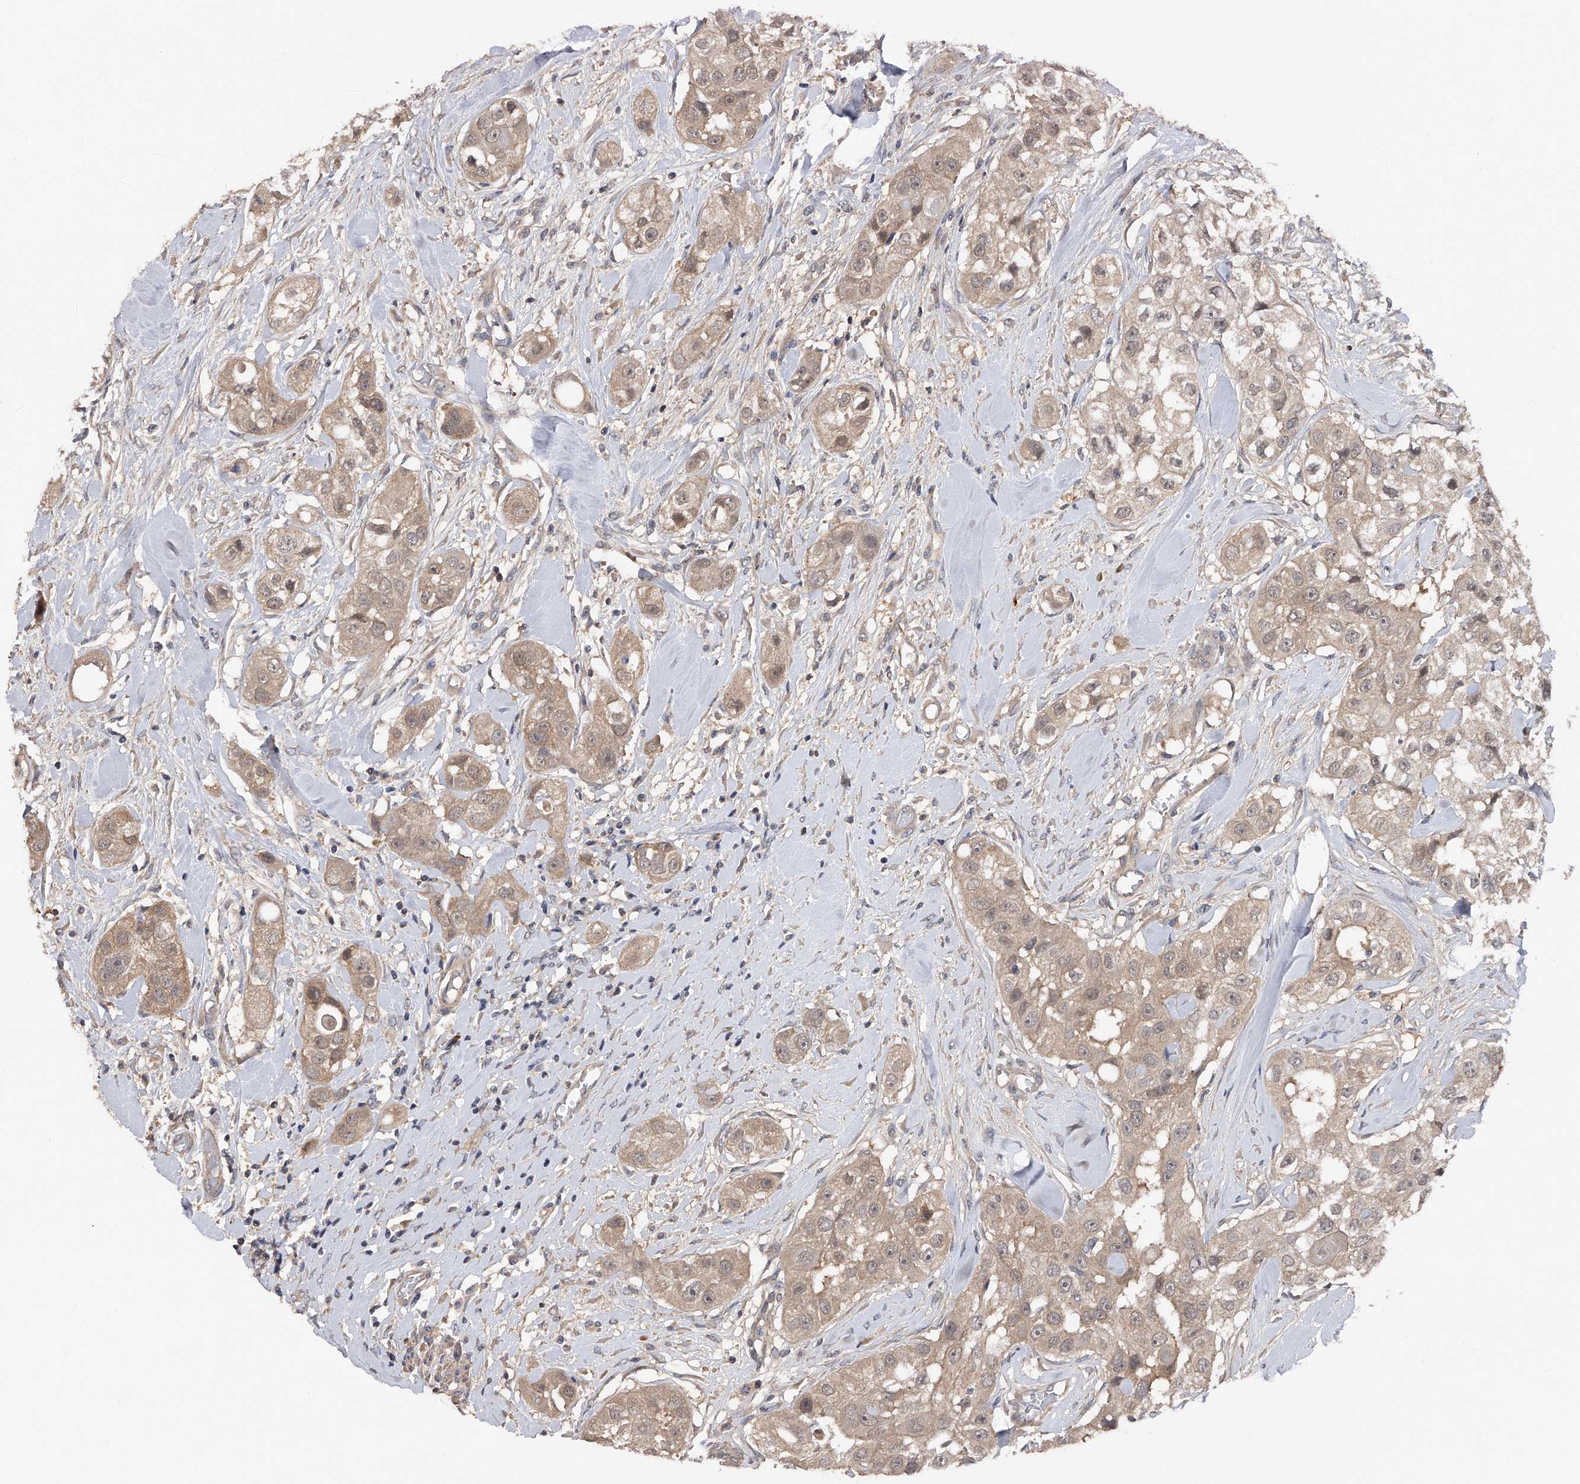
{"staining": {"intensity": "weak", "quantity": ">75%", "location": "cytoplasmic/membranous"}, "tissue": "head and neck cancer", "cell_type": "Tumor cells", "image_type": "cancer", "snomed": [{"axis": "morphology", "description": "Normal tissue, NOS"}, {"axis": "morphology", "description": "Squamous cell carcinoma, NOS"}, {"axis": "topography", "description": "Skeletal muscle"}, {"axis": "topography", "description": "Head-Neck"}], "caption": "The micrograph demonstrates staining of head and neck squamous cell carcinoma, revealing weak cytoplasmic/membranous protein positivity (brown color) within tumor cells.", "gene": "CFAP298", "patient": {"sex": "male", "age": 51}}